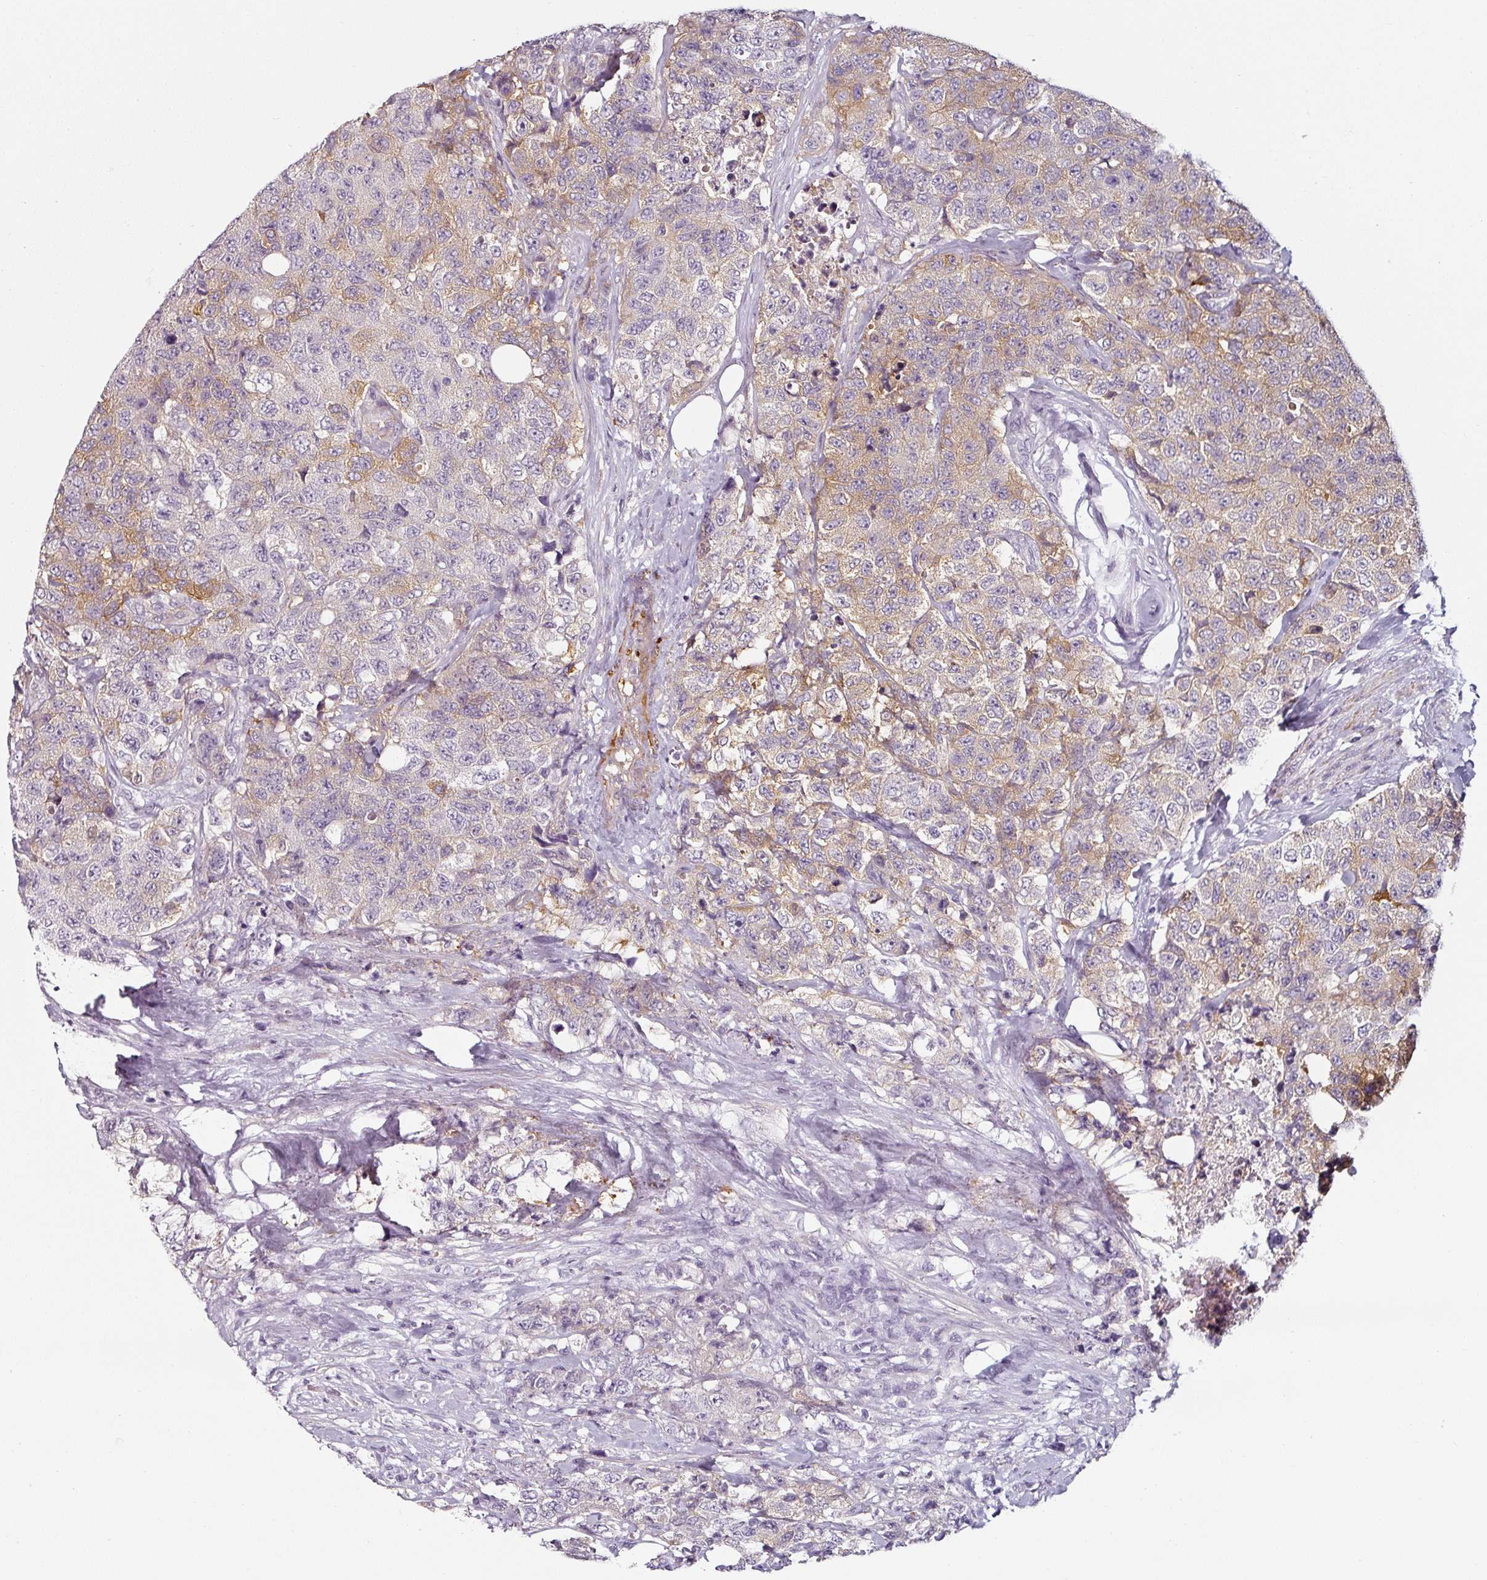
{"staining": {"intensity": "moderate", "quantity": "25%-75%", "location": "cytoplasmic/membranous"}, "tissue": "urothelial cancer", "cell_type": "Tumor cells", "image_type": "cancer", "snomed": [{"axis": "morphology", "description": "Urothelial carcinoma, High grade"}, {"axis": "topography", "description": "Urinary bladder"}], "caption": "Tumor cells show medium levels of moderate cytoplasmic/membranous positivity in approximately 25%-75% of cells in urothelial carcinoma (high-grade). (Stains: DAB (3,3'-diaminobenzidine) in brown, nuclei in blue, Microscopy: brightfield microscopy at high magnification).", "gene": "CAP2", "patient": {"sex": "female", "age": 78}}